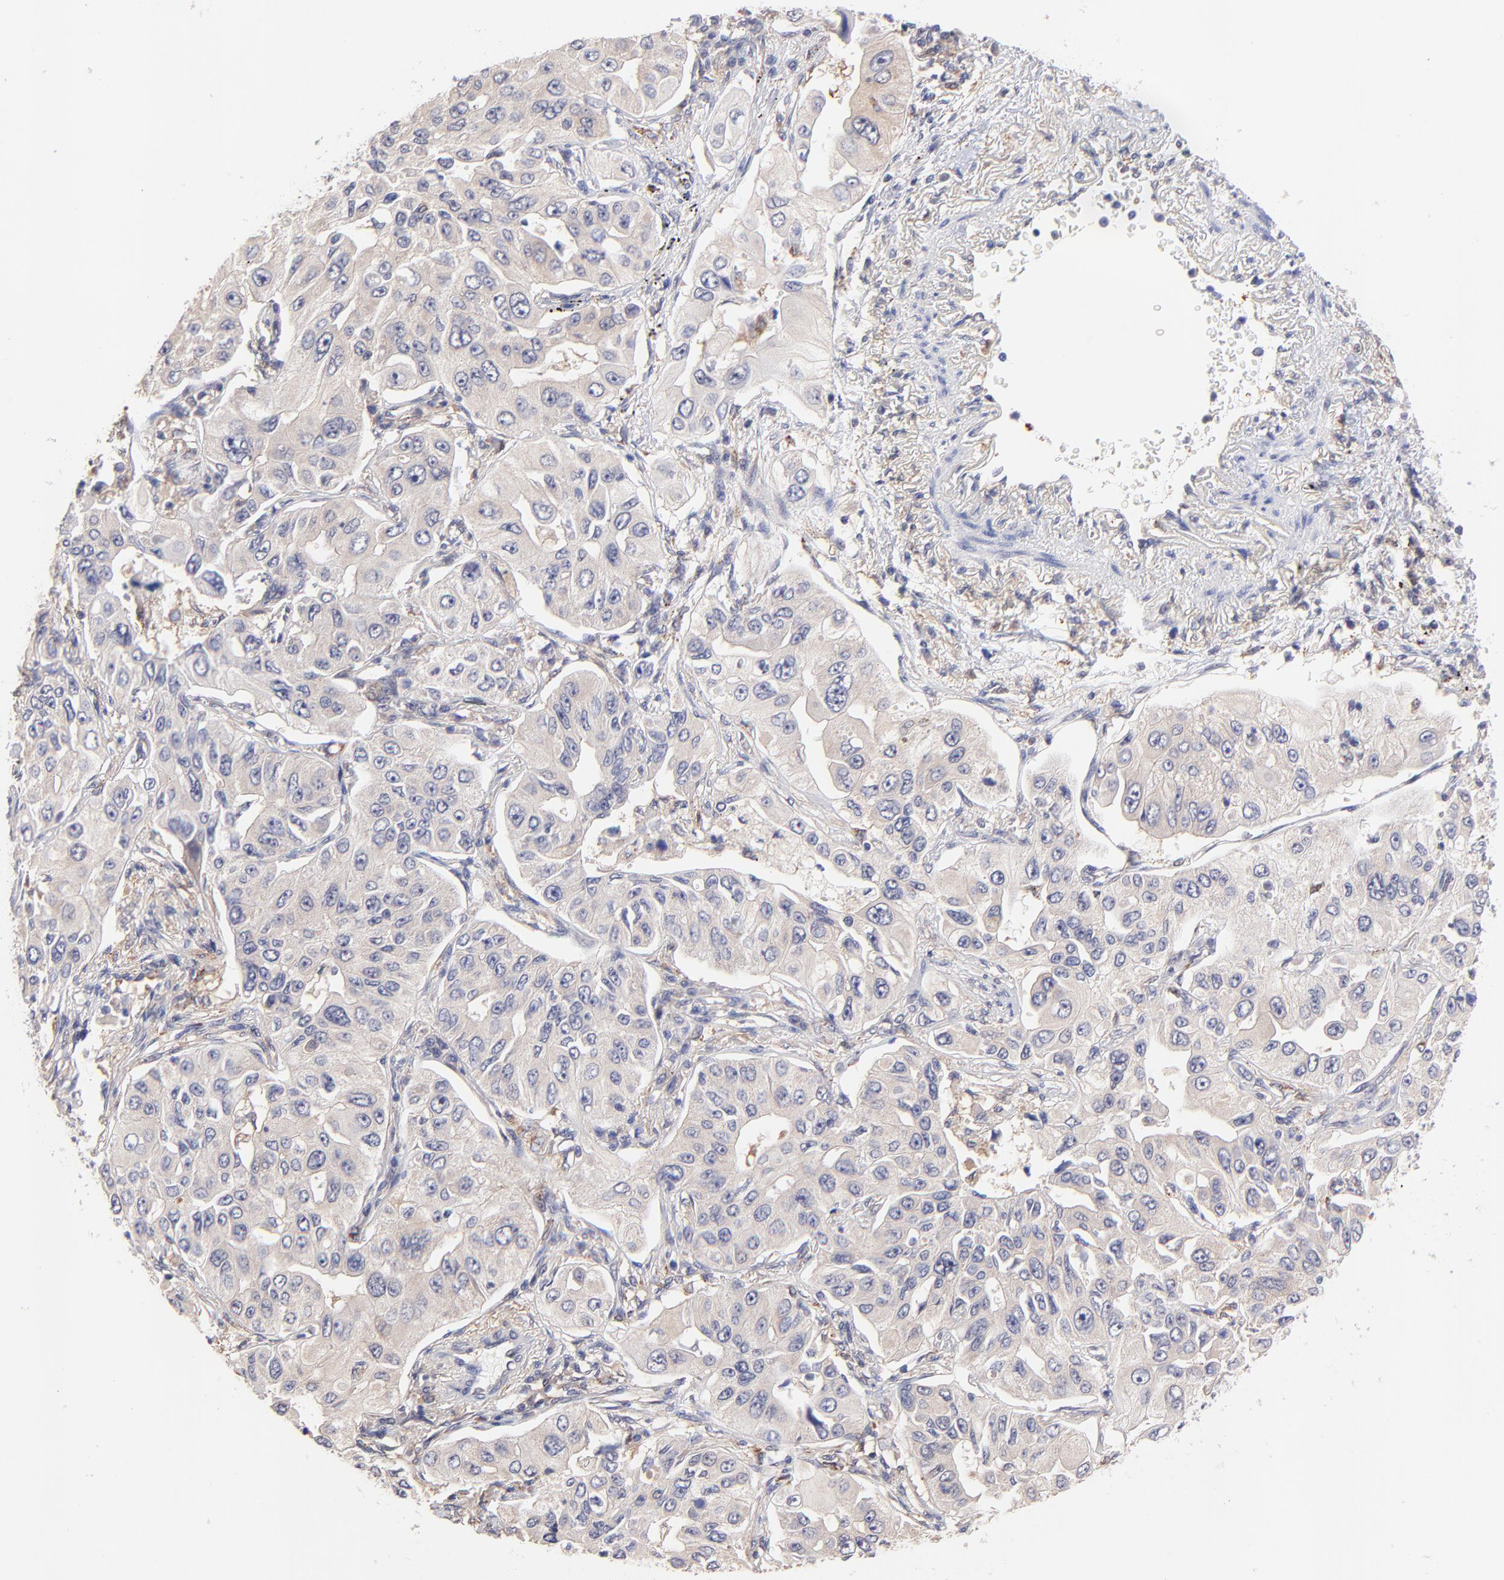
{"staining": {"intensity": "negative", "quantity": "none", "location": "none"}, "tissue": "lung cancer", "cell_type": "Tumor cells", "image_type": "cancer", "snomed": [{"axis": "morphology", "description": "Adenocarcinoma, NOS"}, {"axis": "topography", "description": "Lung"}], "caption": "This is a image of IHC staining of lung adenocarcinoma, which shows no staining in tumor cells.", "gene": "ZNF747", "patient": {"sex": "male", "age": 84}}